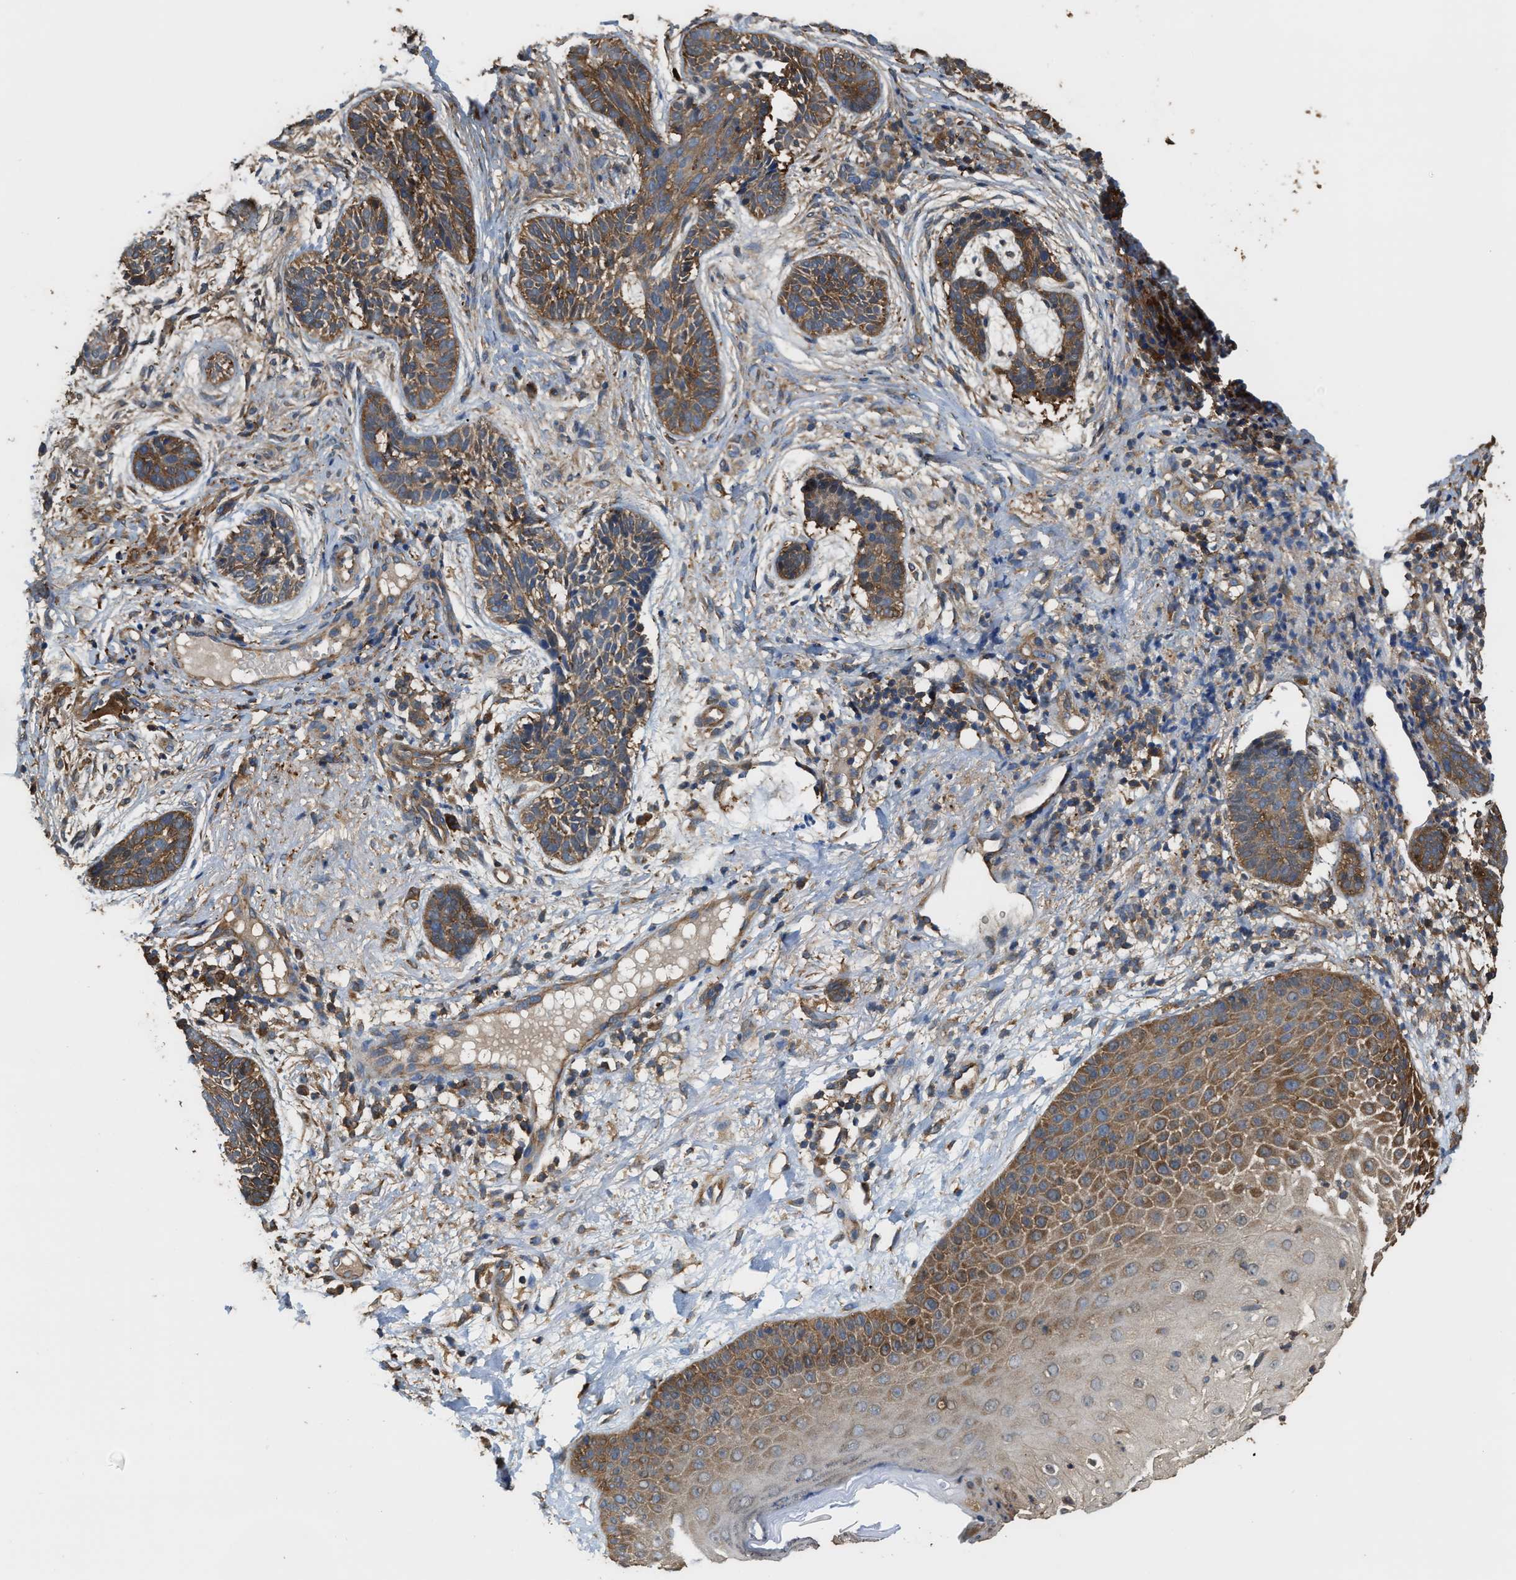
{"staining": {"intensity": "moderate", "quantity": ">75%", "location": "cytoplasmic/membranous"}, "tissue": "skin cancer", "cell_type": "Tumor cells", "image_type": "cancer", "snomed": [{"axis": "morphology", "description": "Normal tissue, NOS"}, {"axis": "morphology", "description": "Basal cell carcinoma"}, {"axis": "topography", "description": "Skin"}], "caption": "This is an image of immunohistochemistry (IHC) staining of skin cancer, which shows moderate staining in the cytoplasmic/membranous of tumor cells.", "gene": "ATIC", "patient": {"sex": "male", "age": 63}}